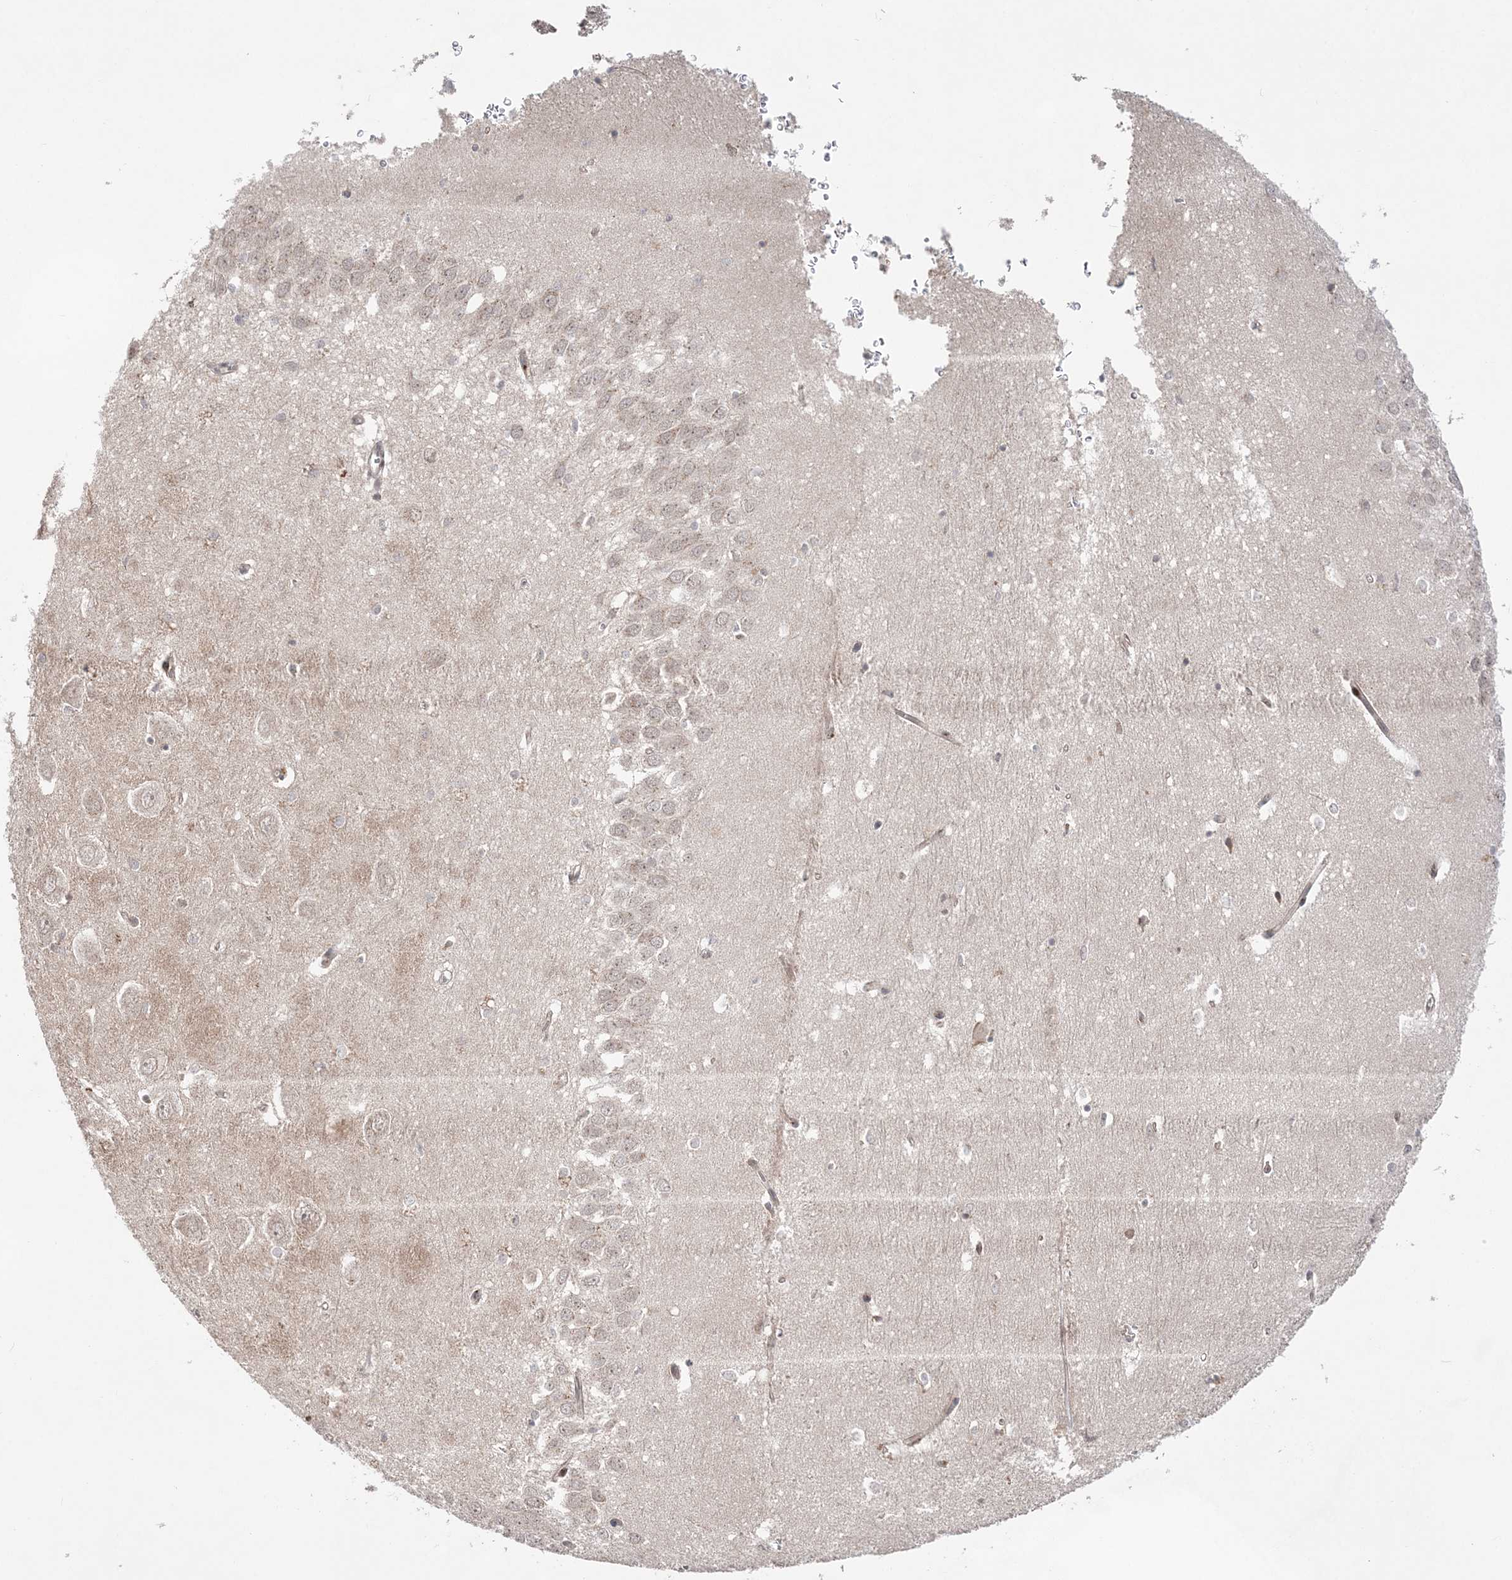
{"staining": {"intensity": "weak", "quantity": "<25%", "location": "cytoplasmic/membranous"}, "tissue": "hippocampus", "cell_type": "Glial cells", "image_type": "normal", "snomed": [{"axis": "morphology", "description": "Normal tissue, NOS"}, {"axis": "topography", "description": "Hippocampus"}], "caption": "The photomicrograph reveals no staining of glial cells in benign hippocampus.", "gene": "ANAPC15", "patient": {"sex": "female", "age": 64}}